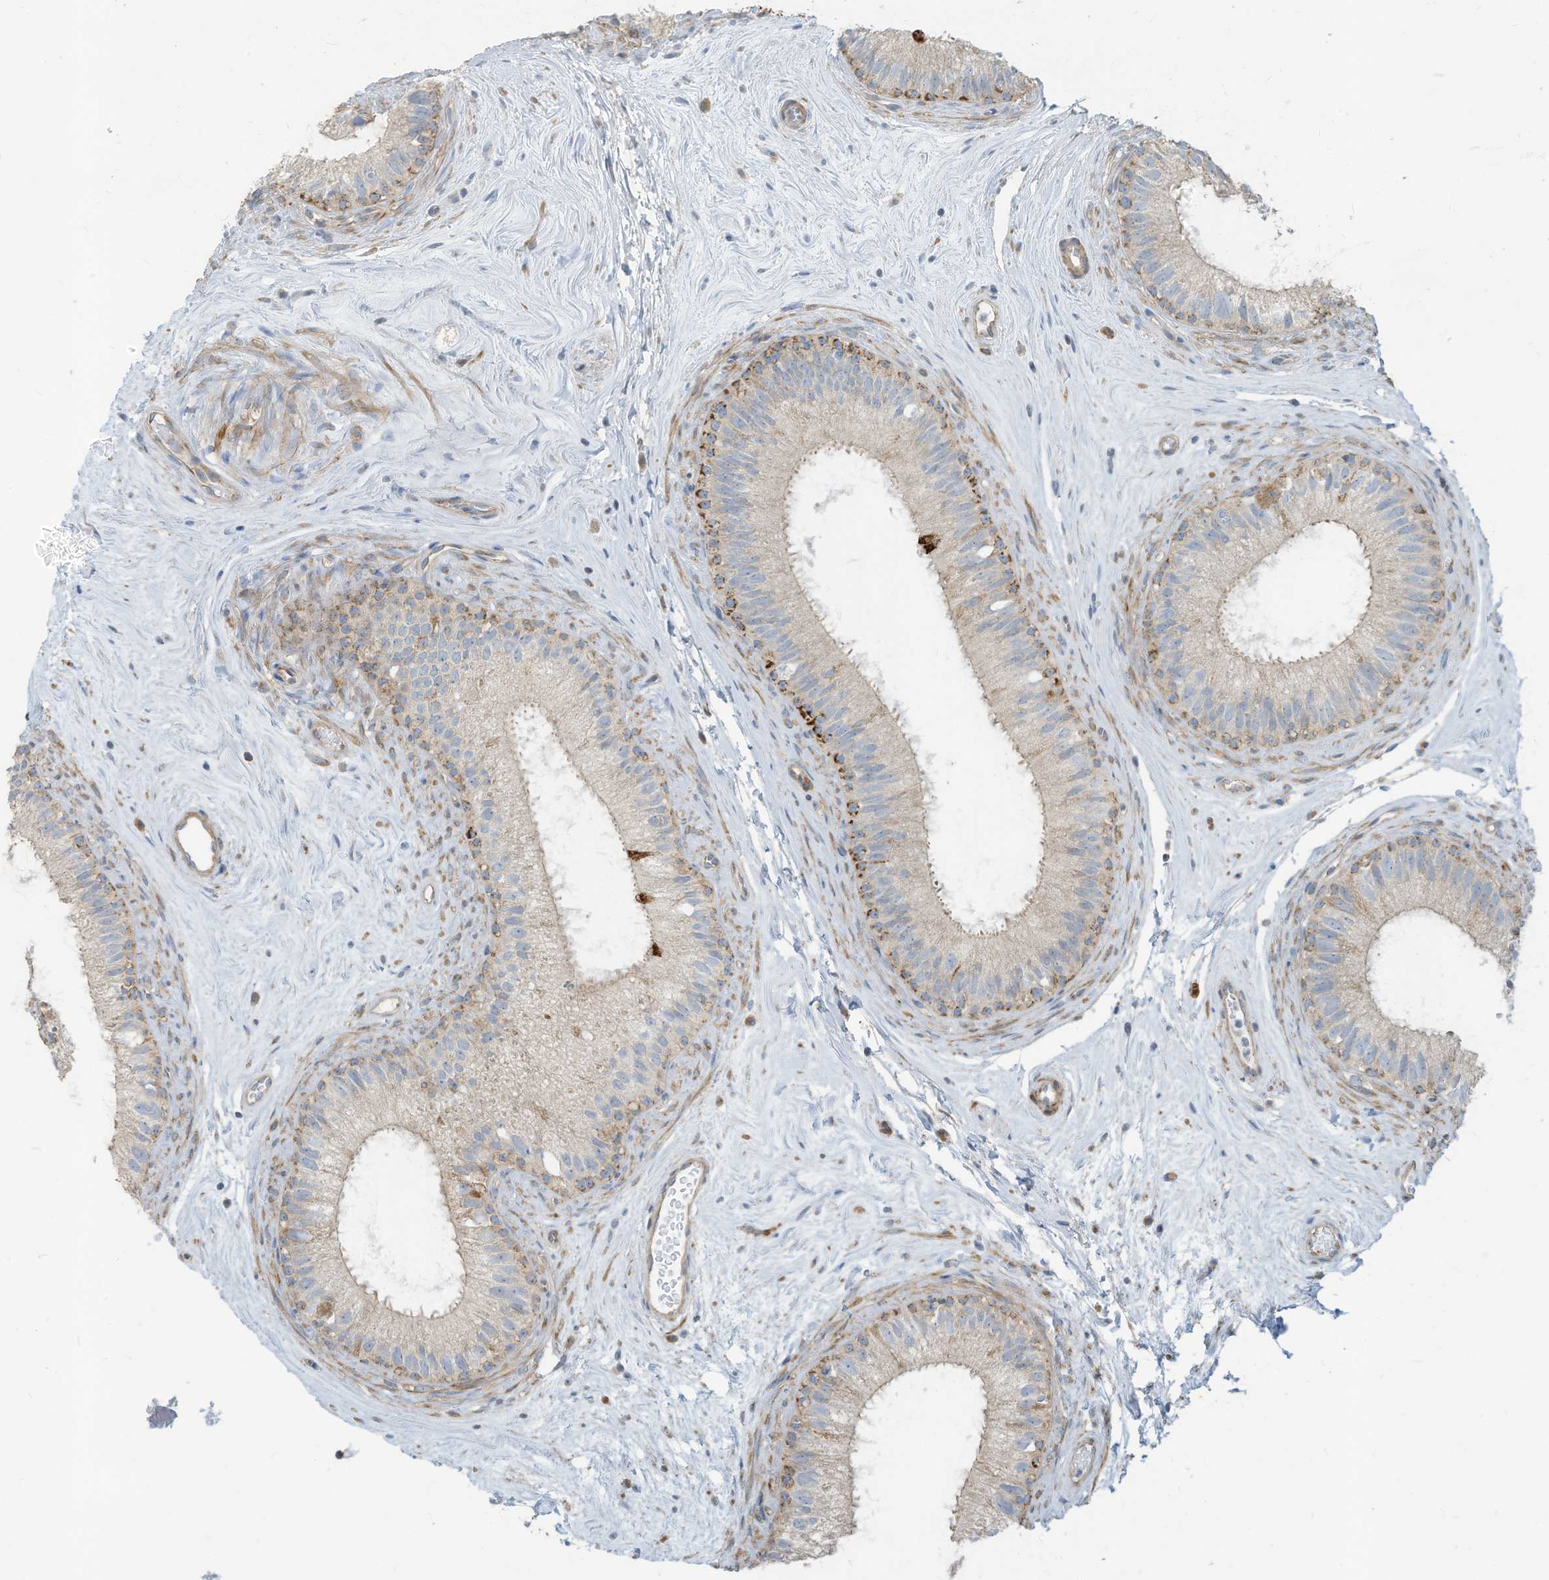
{"staining": {"intensity": "moderate", "quantity": "25%-75%", "location": "cytoplasmic/membranous"}, "tissue": "epididymis", "cell_type": "Glandular cells", "image_type": "normal", "snomed": [{"axis": "morphology", "description": "Normal tissue, NOS"}, {"axis": "topography", "description": "Epididymis"}], "caption": "Glandular cells display medium levels of moderate cytoplasmic/membranous staining in about 25%-75% of cells in benign epididymis.", "gene": "GTPBP2", "patient": {"sex": "male", "age": 71}}